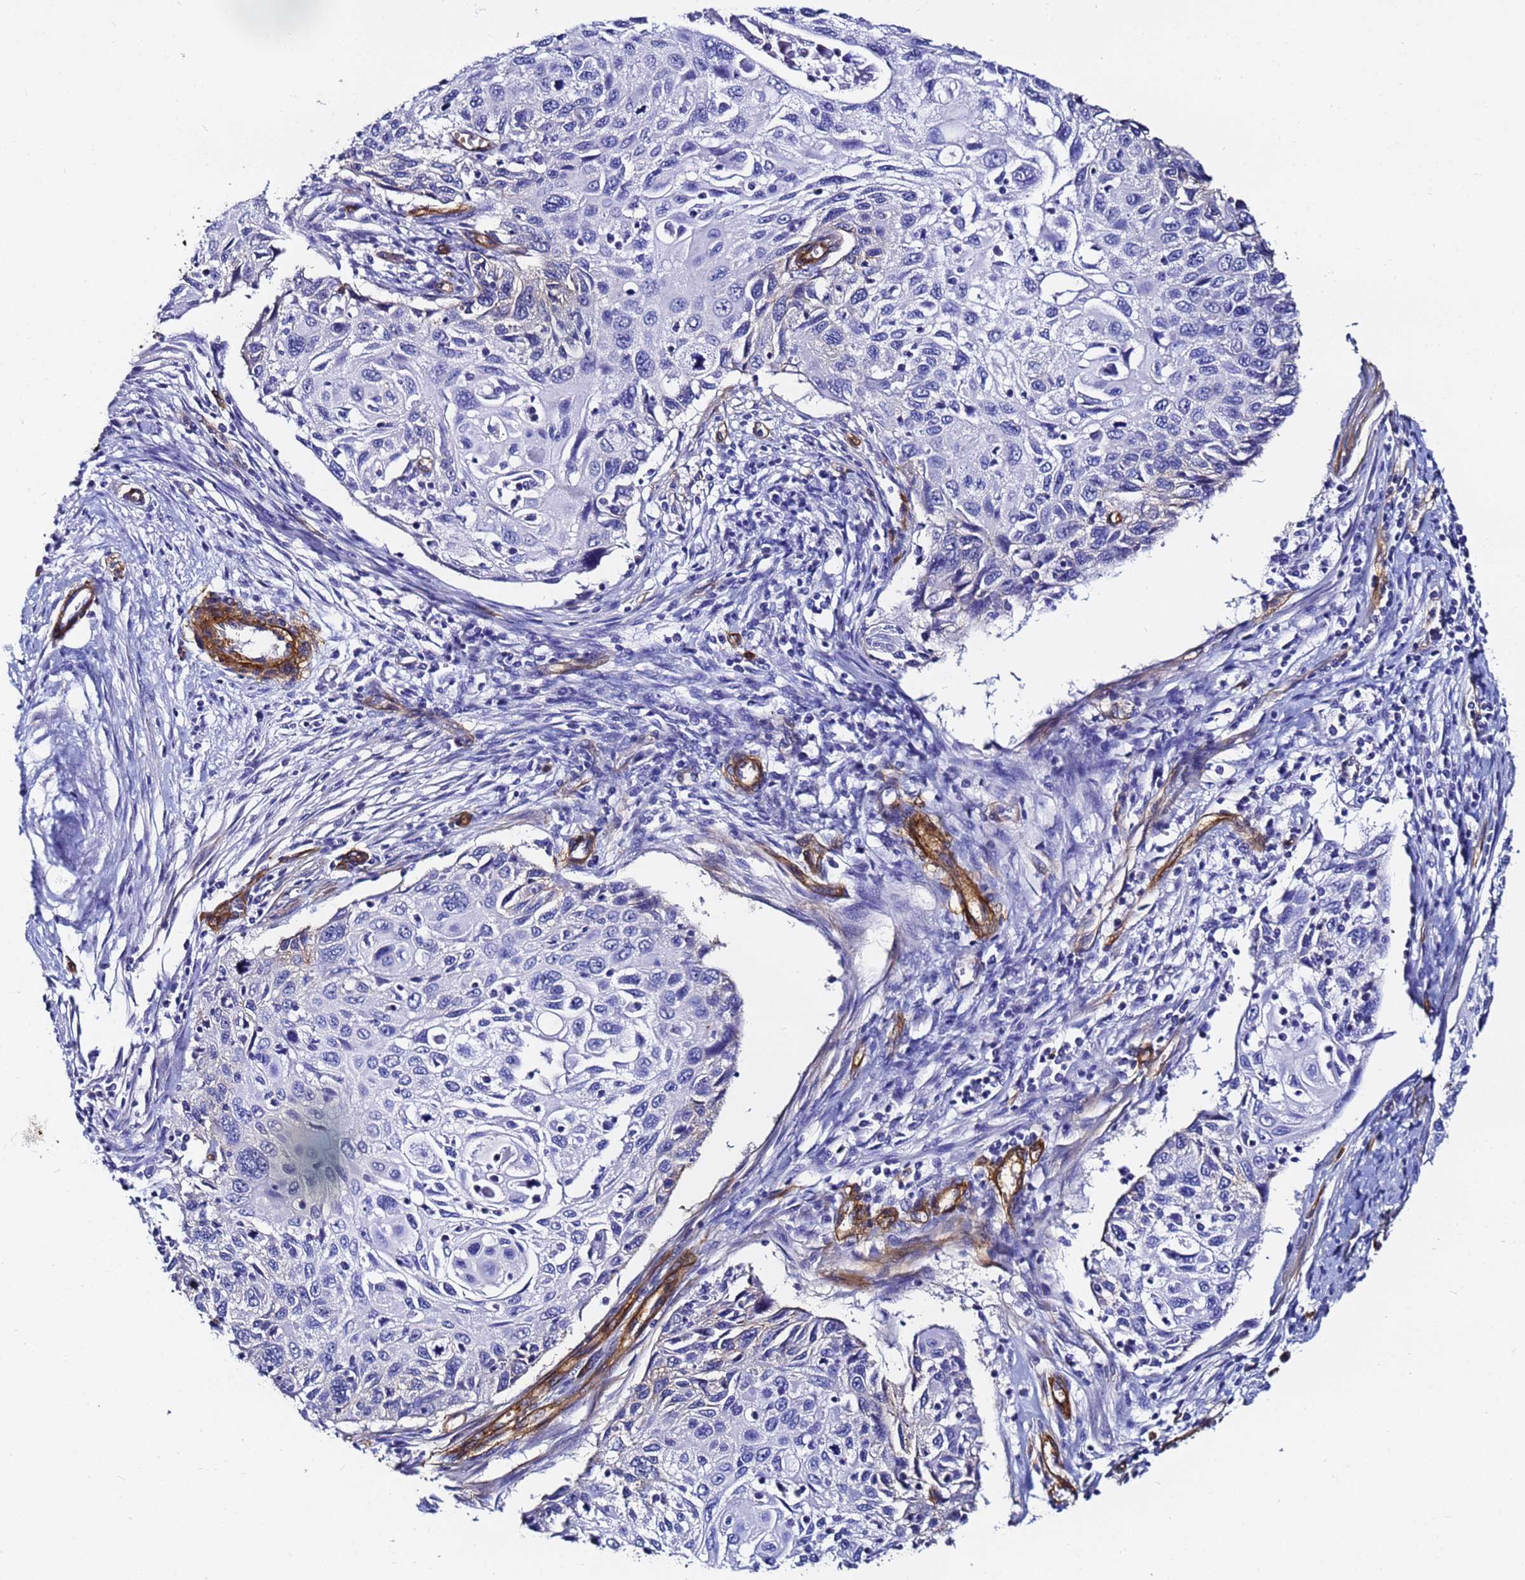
{"staining": {"intensity": "negative", "quantity": "none", "location": "none"}, "tissue": "cervical cancer", "cell_type": "Tumor cells", "image_type": "cancer", "snomed": [{"axis": "morphology", "description": "Squamous cell carcinoma, NOS"}, {"axis": "topography", "description": "Cervix"}], "caption": "The histopathology image shows no significant positivity in tumor cells of squamous cell carcinoma (cervical). Nuclei are stained in blue.", "gene": "DEFB104A", "patient": {"sex": "female", "age": 70}}